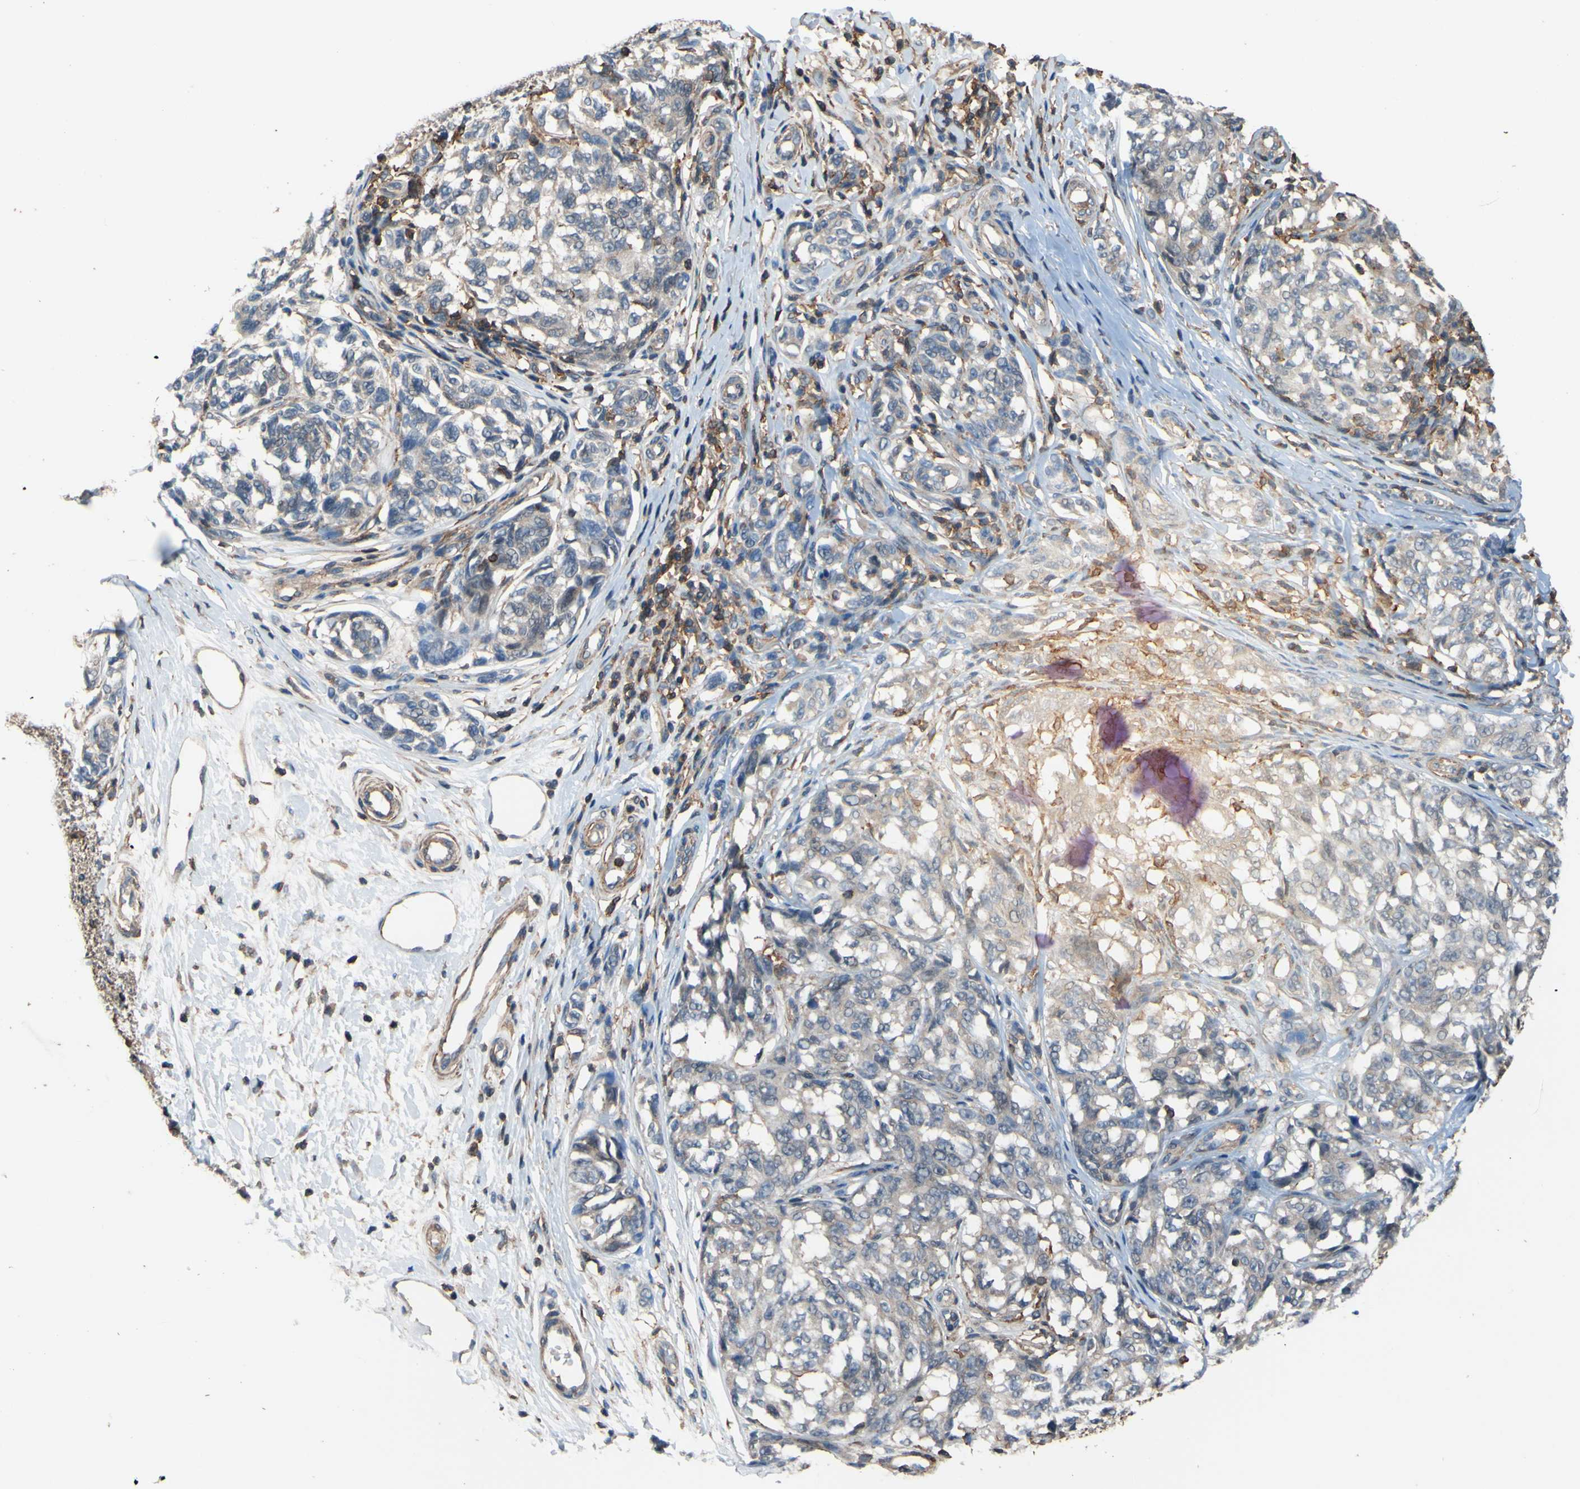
{"staining": {"intensity": "negative", "quantity": "none", "location": "none"}, "tissue": "melanoma", "cell_type": "Tumor cells", "image_type": "cancer", "snomed": [{"axis": "morphology", "description": "Malignant melanoma, NOS"}, {"axis": "topography", "description": "Skin"}], "caption": "A high-resolution photomicrograph shows immunohistochemistry (IHC) staining of malignant melanoma, which shows no significant positivity in tumor cells.", "gene": "ADD3", "patient": {"sex": "female", "age": 64}}